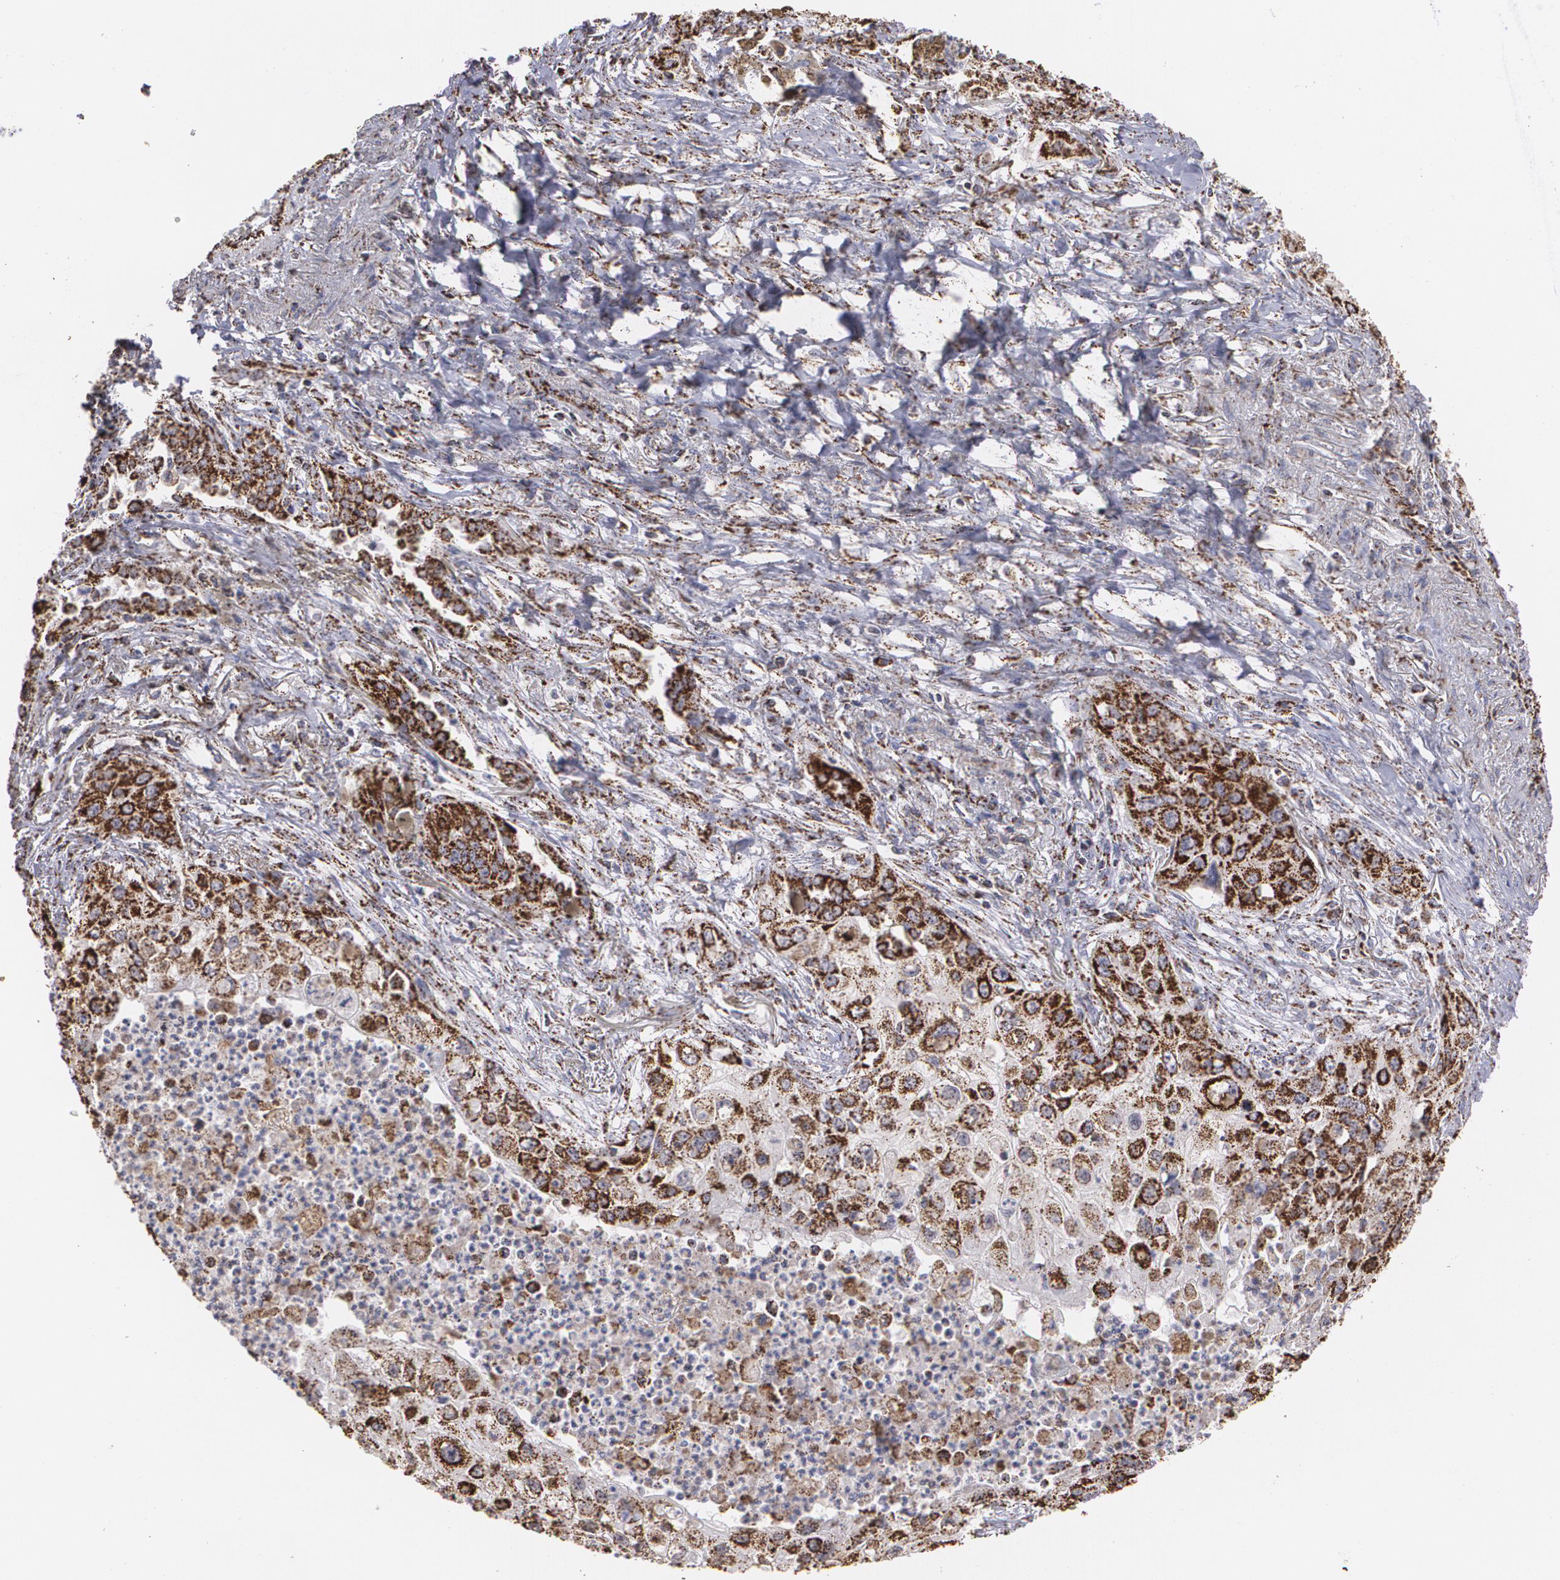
{"staining": {"intensity": "strong", "quantity": ">75%", "location": "cytoplasmic/membranous"}, "tissue": "lung cancer", "cell_type": "Tumor cells", "image_type": "cancer", "snomed": [{"axis": "morphology", "description": "Squamous cell carcinoma, NOS"}, {"axis": "topography", "description": "Lung"}], "caption": "Human squamous cell carcinoma (lung) stained for a protein (brown) demonstrates strong cytoplasmic/membranous positive expression in about >75% of tumor cells.", "gene": "HSPD1", "patient": {"sex": "male", "age": 71}}